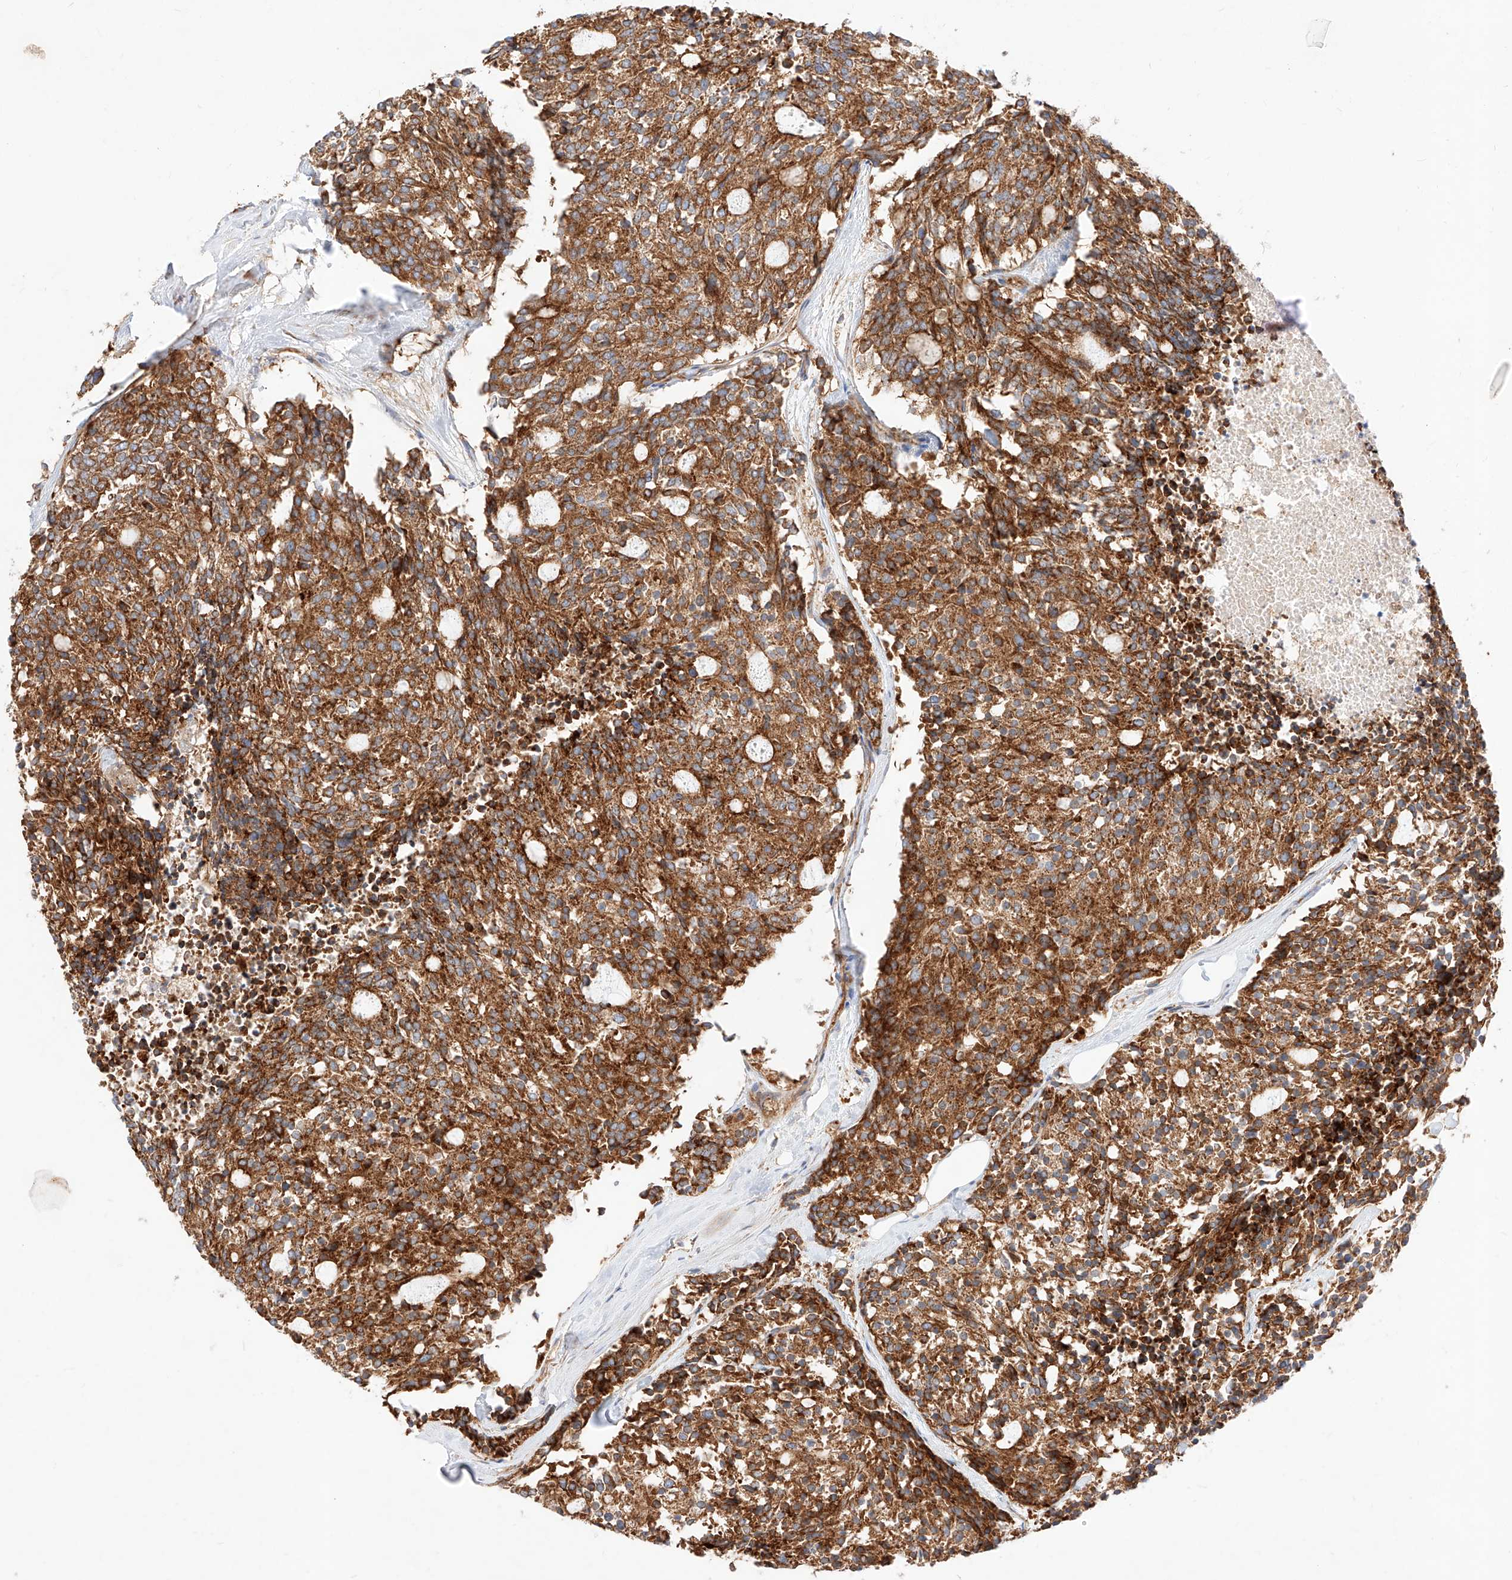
{"staining": {"intensity": "strong", "quantity": ">75%", "location": "cytoplasmic/membranous"}, "tissue": "carcinoid", "cell_type": "Tumor cells", "image_type": "cancer", "snomed": [{"axis": "morphology", "description": "Carcinoid, malignant, NOS"}, {"axis": "topography", "description": "Pancreas"}], "caption": "The image exhibits immunohistochemical staining of carcinoid. There is strong cytoplasmic/membranous expression is seen in approximately >75% of tumor cells.", "gene": "CSGALNACT2", "patient": {"sex": "female", "age": 54}}